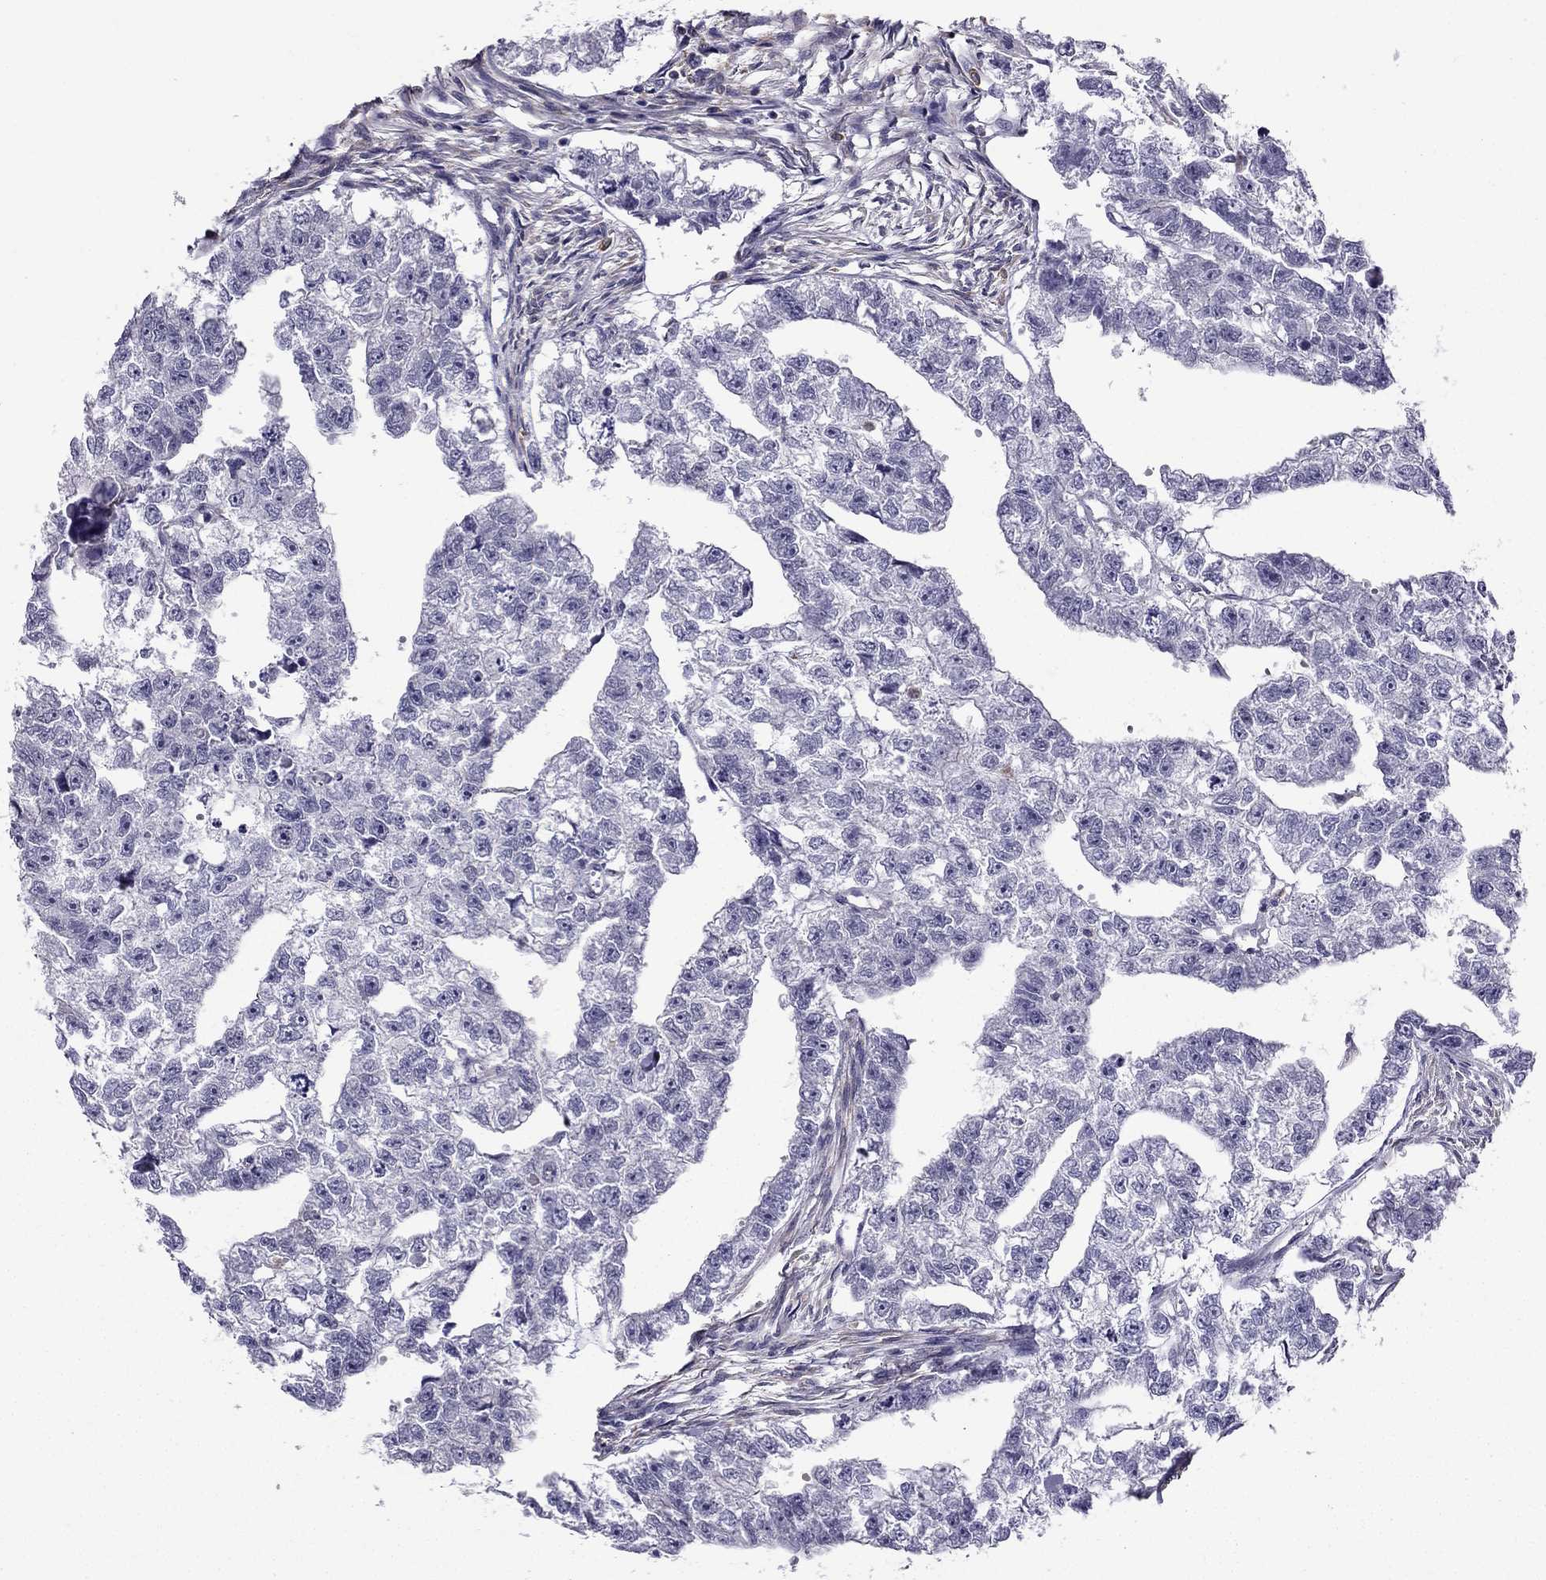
{"staining": {"intensity": "negative", "quantity": "none", "location": "none"}, "tissue": "testis cancer", "cell_type": "Tumor cells", "image_type": "cancer", "snomed": [{"axis": "morphology", "description": "Carcinoma, Embryonal, NOS"}, {"axis": "morphology", "description": "Teratoma, malignant, NOS"}, {"axis": "topography", "description": "Testis"}], "caption": "An image of human embryonal carcinoma (testis) is negative for staining in tumor cells. The staining is performed using DAB brown chromogen with nuclei counter-stained in using hematoxylin.", "gene": "CCK", "patient": {"sex": "male", "age": 44}}